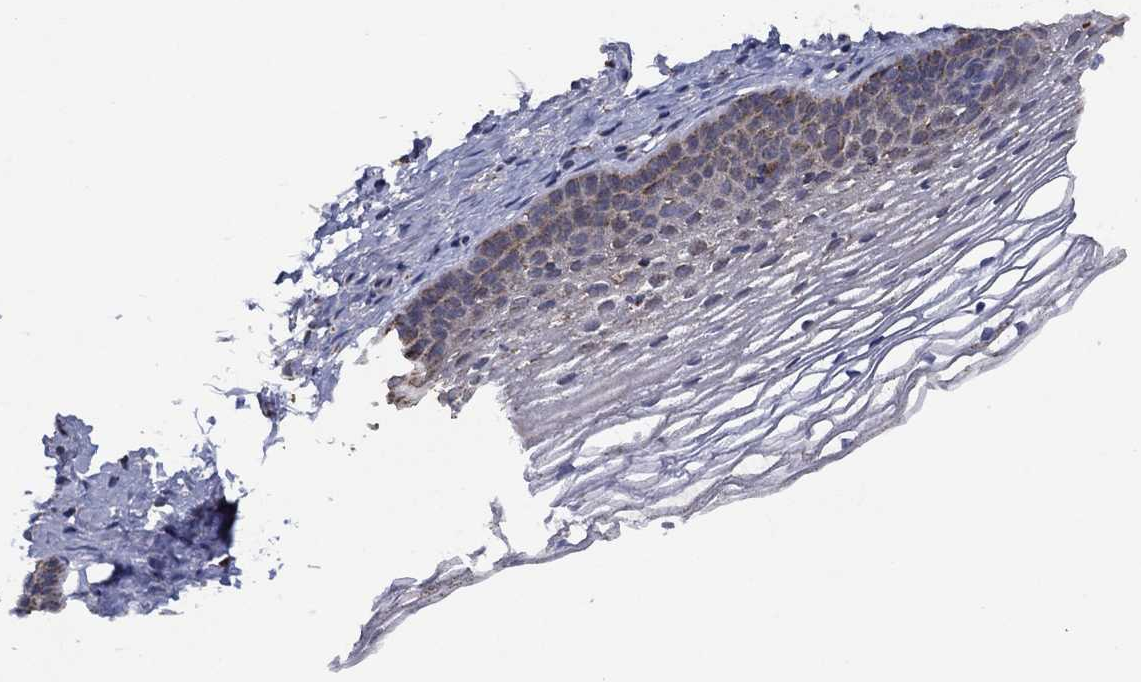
{"staining": {"intensity": "negative", "quantity": "none", "location": "none"}, "tissue": "cervix", "cell_type": "Glandular cells", "image_type": "normal", "snomed": [{"axis": "morphology", "description": "Normal tissue, NOS"}, {"axis": "topography", "description": "Cervix"}], "caption": "Immunohistochemistry photomicrograph of normal cervix: human cervix stained with DAB (3,3'-diaminobenzidine) reveals no significant protein expression in glandular cells.", "gene": "PPP2R5A", "patient": {"sex": "female", "age": 39}}